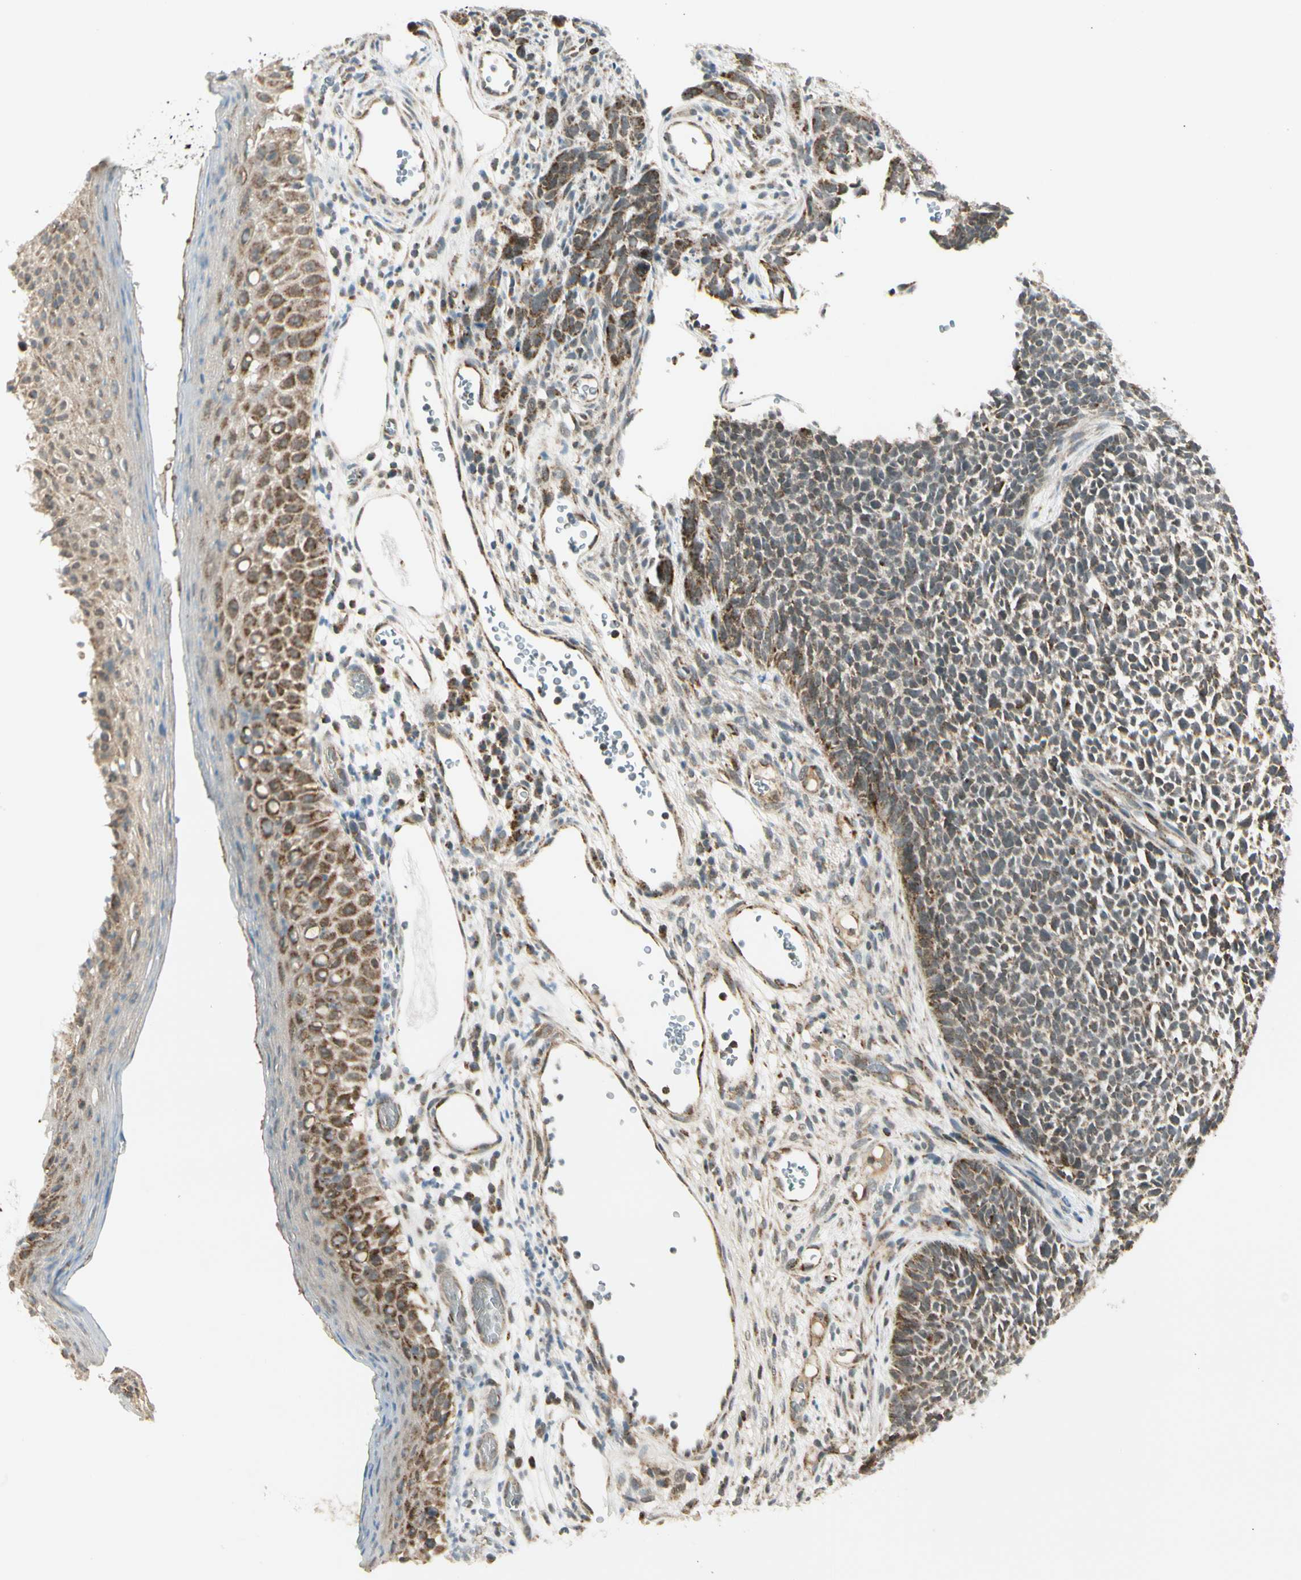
{"staining": {"intensity": "moderate", "quantity": "<25%", "location": "cytoplasmic/membranous"}, "tissue": "skin cancer", "cell_type": "Tumor cells", "image_type": "cancer", "snomed": [{"axis": "morphology", "description": "Basal cell carcinoma"}, {"axis": "topography", "description": "Skin"}], "caption": "Skin cancer (basal cell carcinoma) stained for a protein shows moderate cytoplasmic/membranous positivity in tumor cells.", "gene": "KHDC4", "patient": {"sex": "female", "age": 84}}